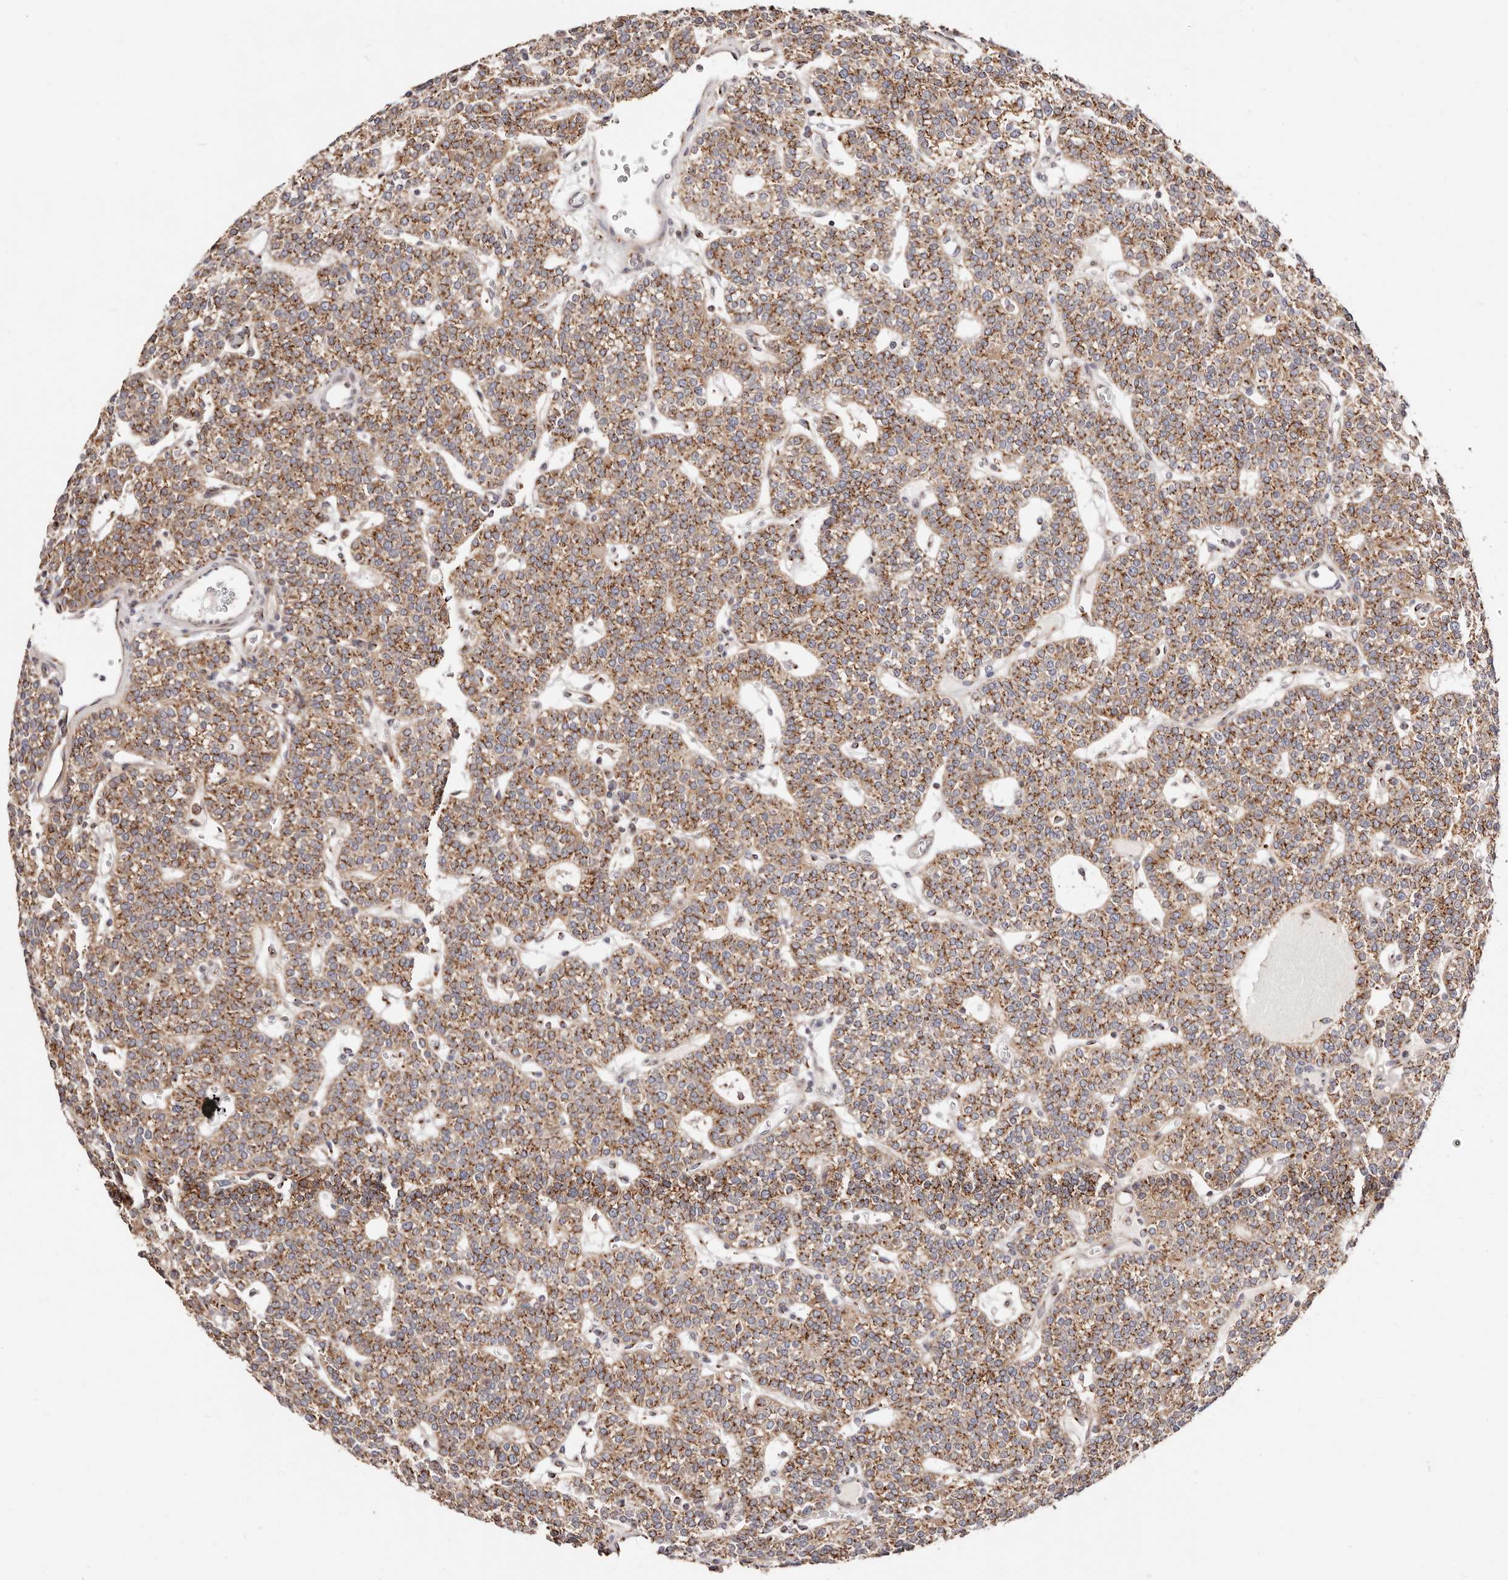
{"staining": {"intensity": "moderate", "quantity": ">75%", "location": "cytoplasmic/membranous"}, "tissue": "parathyroid gland", "cell_type": "Glandular cells", "image_type": "normal", "snomed": [{"axis": "morphology", "description": "Normal tissue, NOS"}, {"axis": "topography", "description": "Parathyroid gland"}], "caption": "This micrograph demonstrates immunohistochemistry staining of benign human parathyroid gland, with medium moderate cytoplasmic/membranous expression in approximately >75% of glandular cells.", "gene": "MAPK6", "patient": {"sex": "male", "age": 83}}